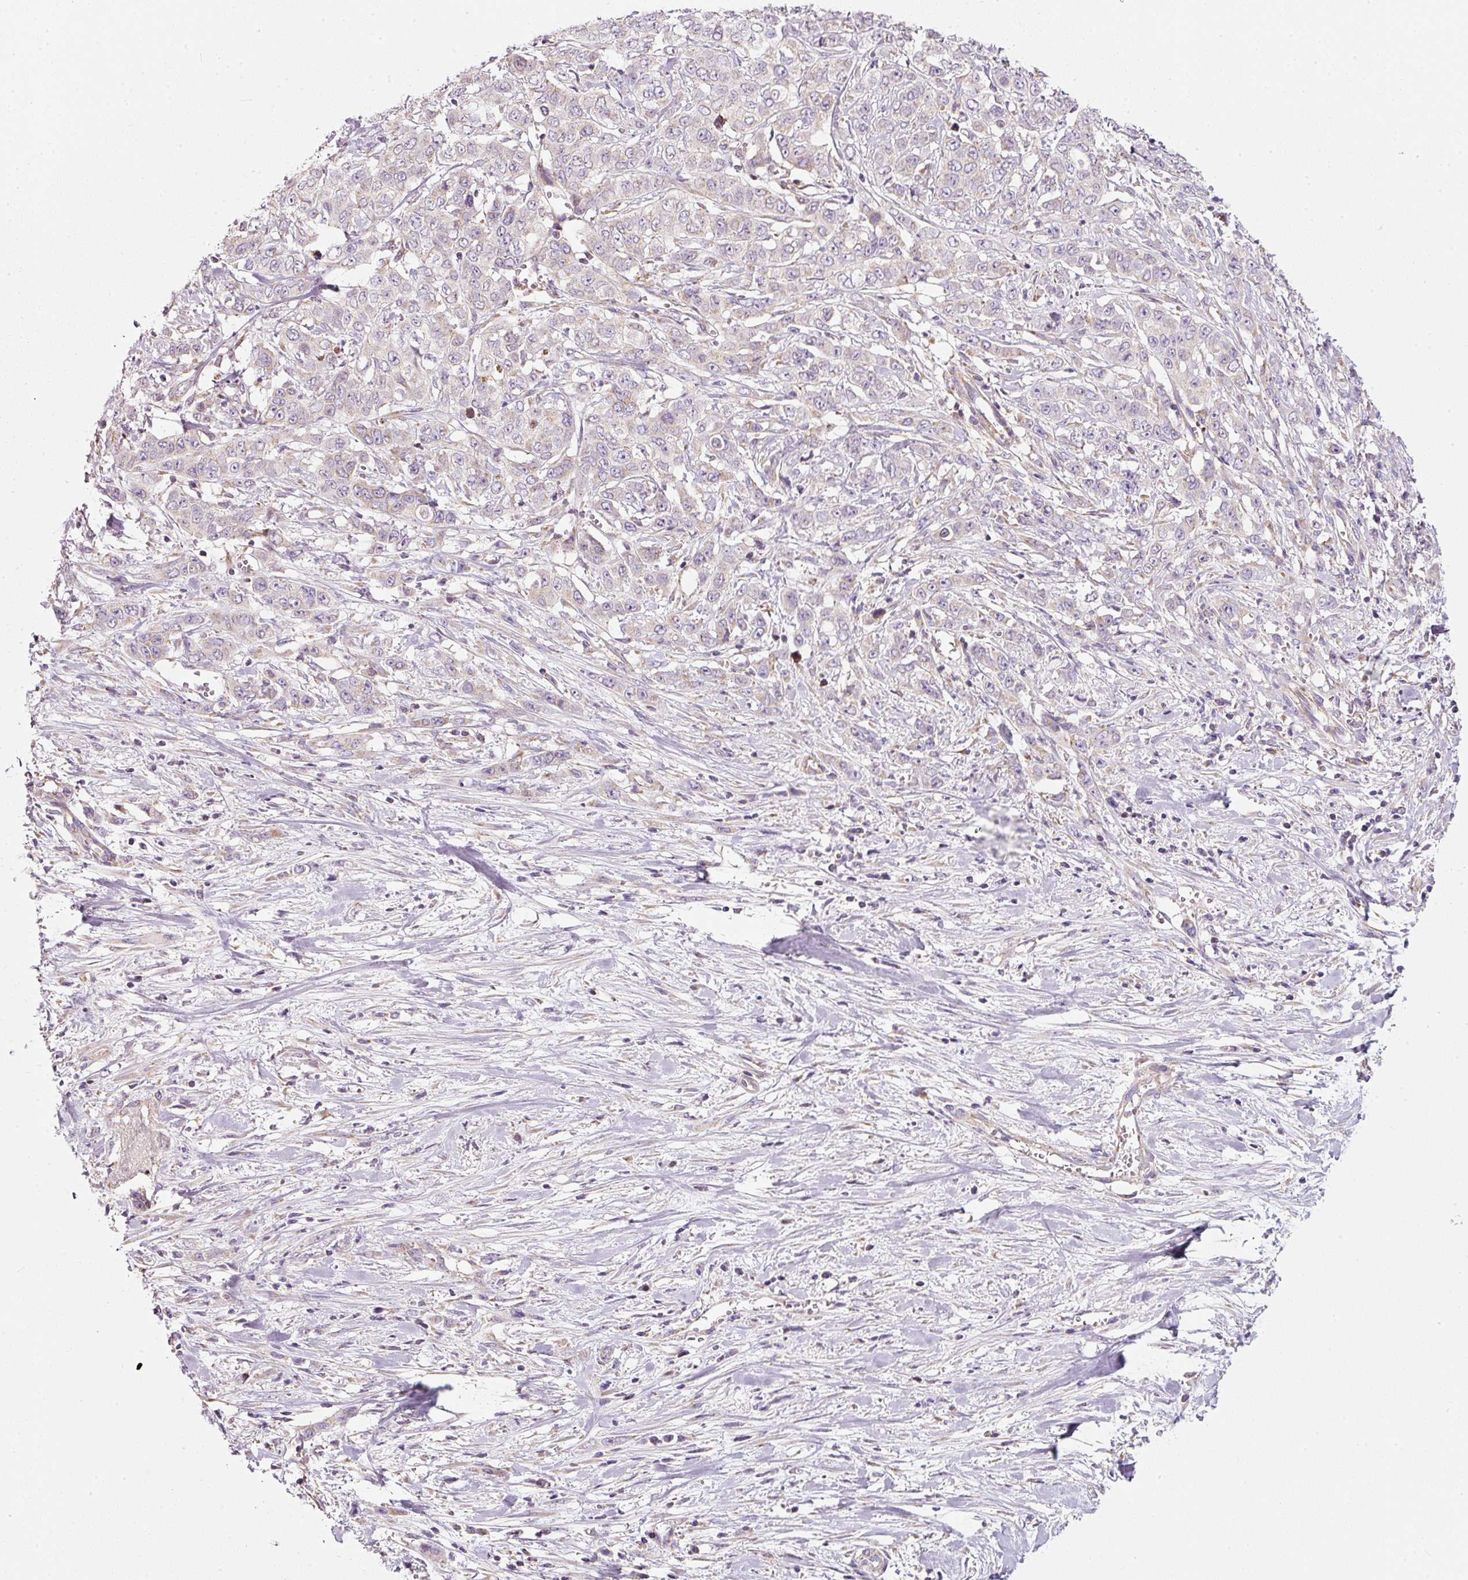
{"staining": {"intensity": "negative", "quantity": "none", "location": "none"}, "tissue": "stomach cancer", "cell_type": "Tumor cells", "image_type": "cancer", "snomed": [{"axis": "morphology", "description": "Adenocarcinoma, NOS"}, {"axis": "topography", "description": "Stomach, upper"}], "caption": "Immunohistochemistry (IHC) of human stomach cancer reveals no staining in tumor cells.", "gene": "NDUFA1", "patient": {"sex": "male", "age": 62}}